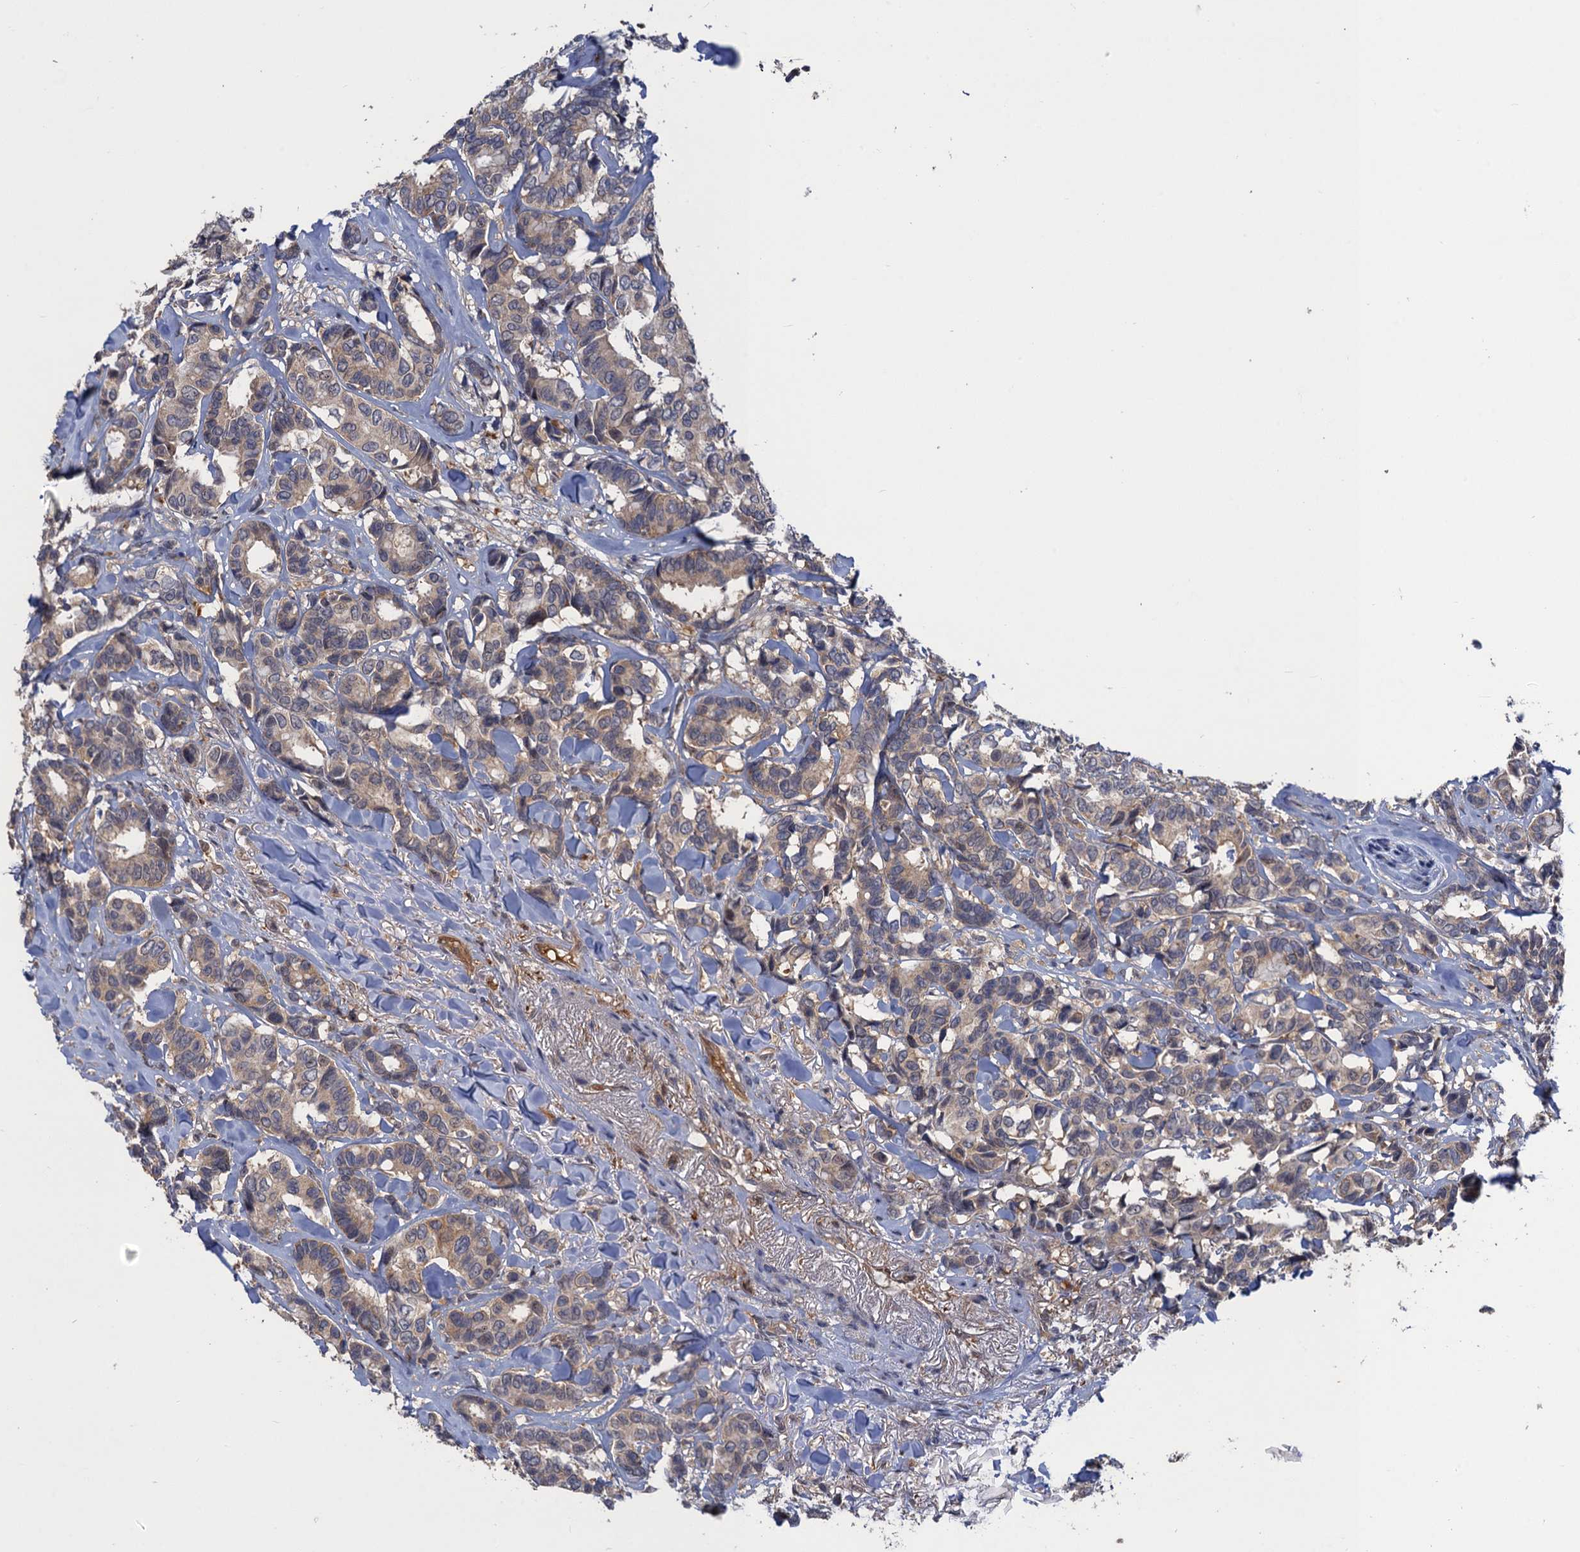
{"staining": {"intensity": "weak", "quantity": "<25%", "location": "cytoplasmic/membranous"}, "tissue": "breast cancer", "cell_type": "Tumor cells", "image_type": "cancer", "snomed": [{"axis": "morphology", "description": "Duct carcinoma"}, {"axis": "topography", "description": "Breast"}], "caption": "High power microscopy histopathology image of an immunohistochemistry image of breast cancer (infiltrating ductal carcinoma), revealing no significant positivity in tumor cells.", "gene": "NEK8", "patient": {"sex": "female", "age": 87}}